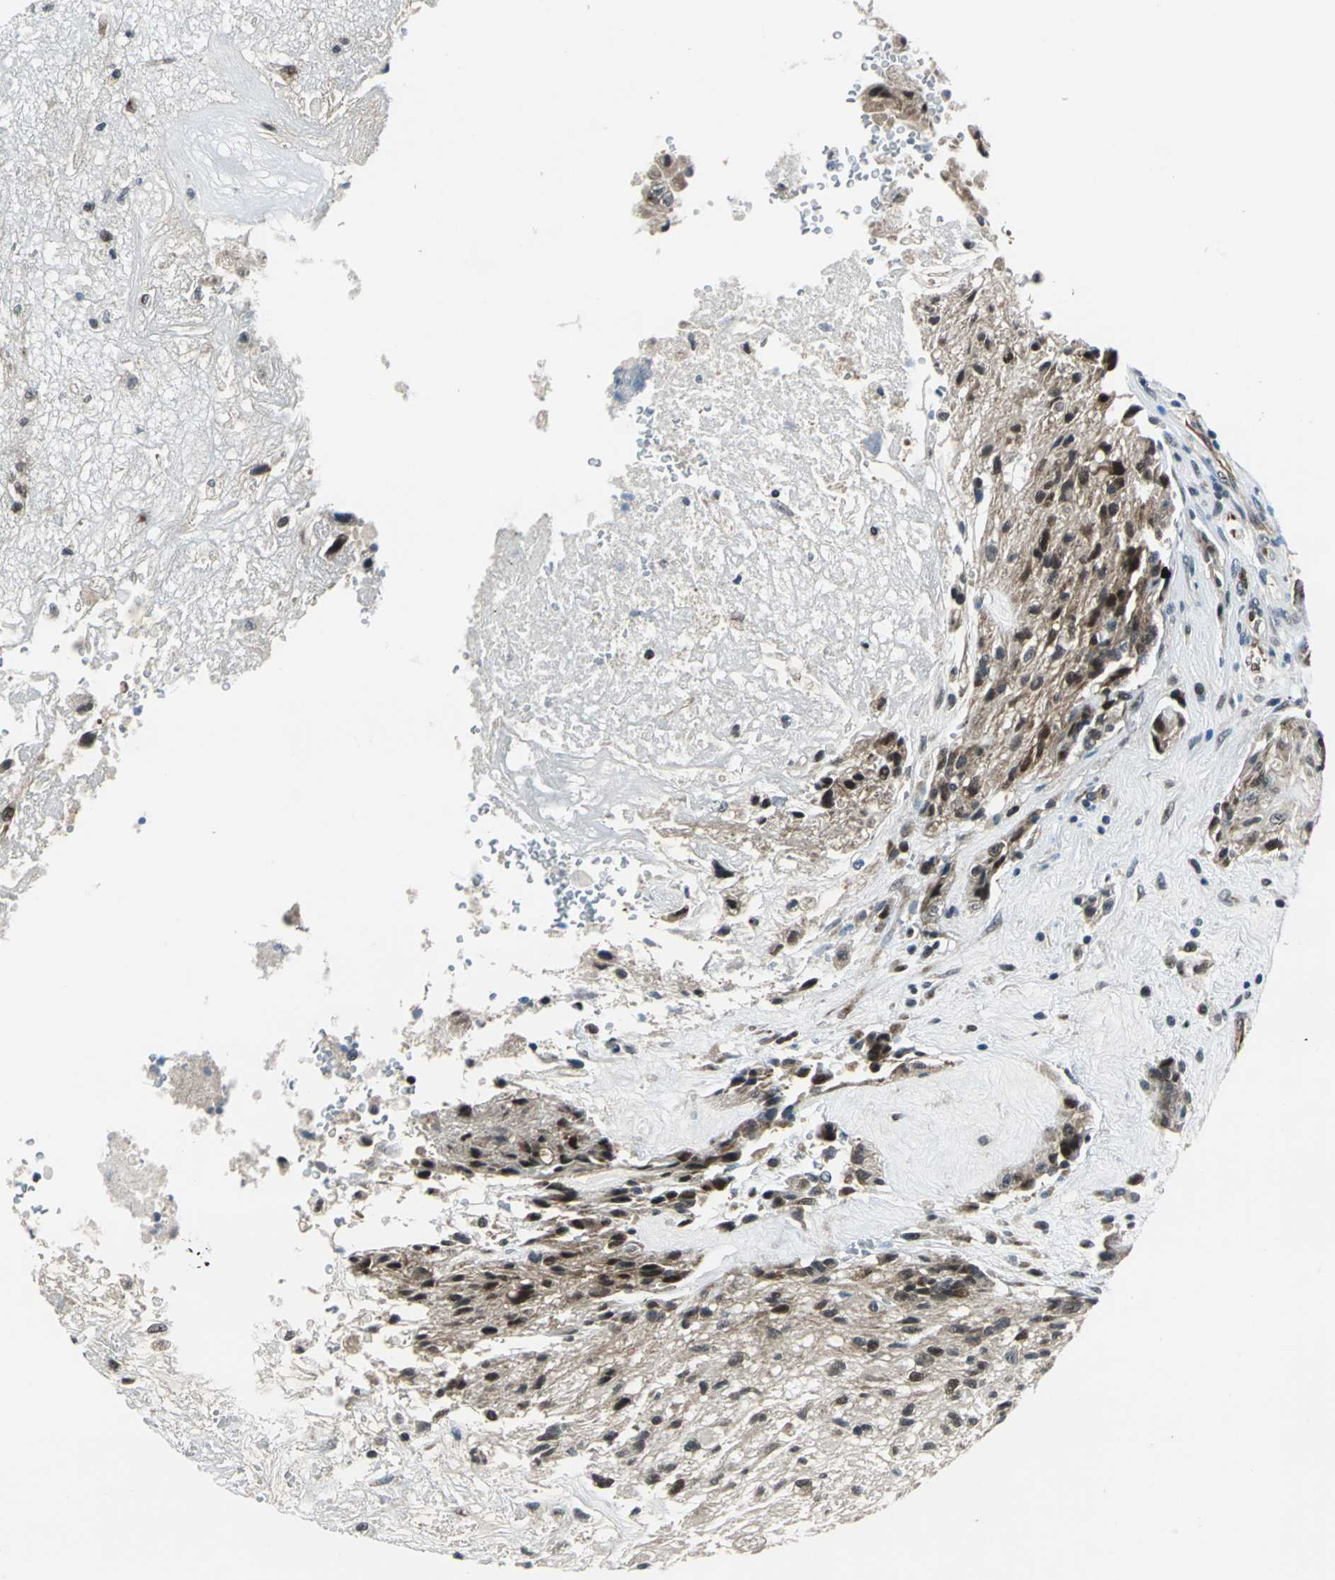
{"staining": {"intensity": "moderate", "quantity": ">75%", "location": "cytoplasmic/membranous,nuclear"}, "tissue": "glioma", "cell_type": "Tumor cells", "image_type": "cancer", "snomed": [{"axis": "morphology", "description": "Normal tissue, NOS"}, {"axis": "morphology", "description": "Glioma, malignant, High grade"}, {"axis": "topography", "description": "Cerebral cortex"}], "caption": "Tumor cells reveal medium levels of moderate cytoplasmic/membranous and nuclear positivity in about >75% of cells in malignant glioma (high-grade).", "gene": "POLR3K", "patient": {"sex": "male", "age": 56}}